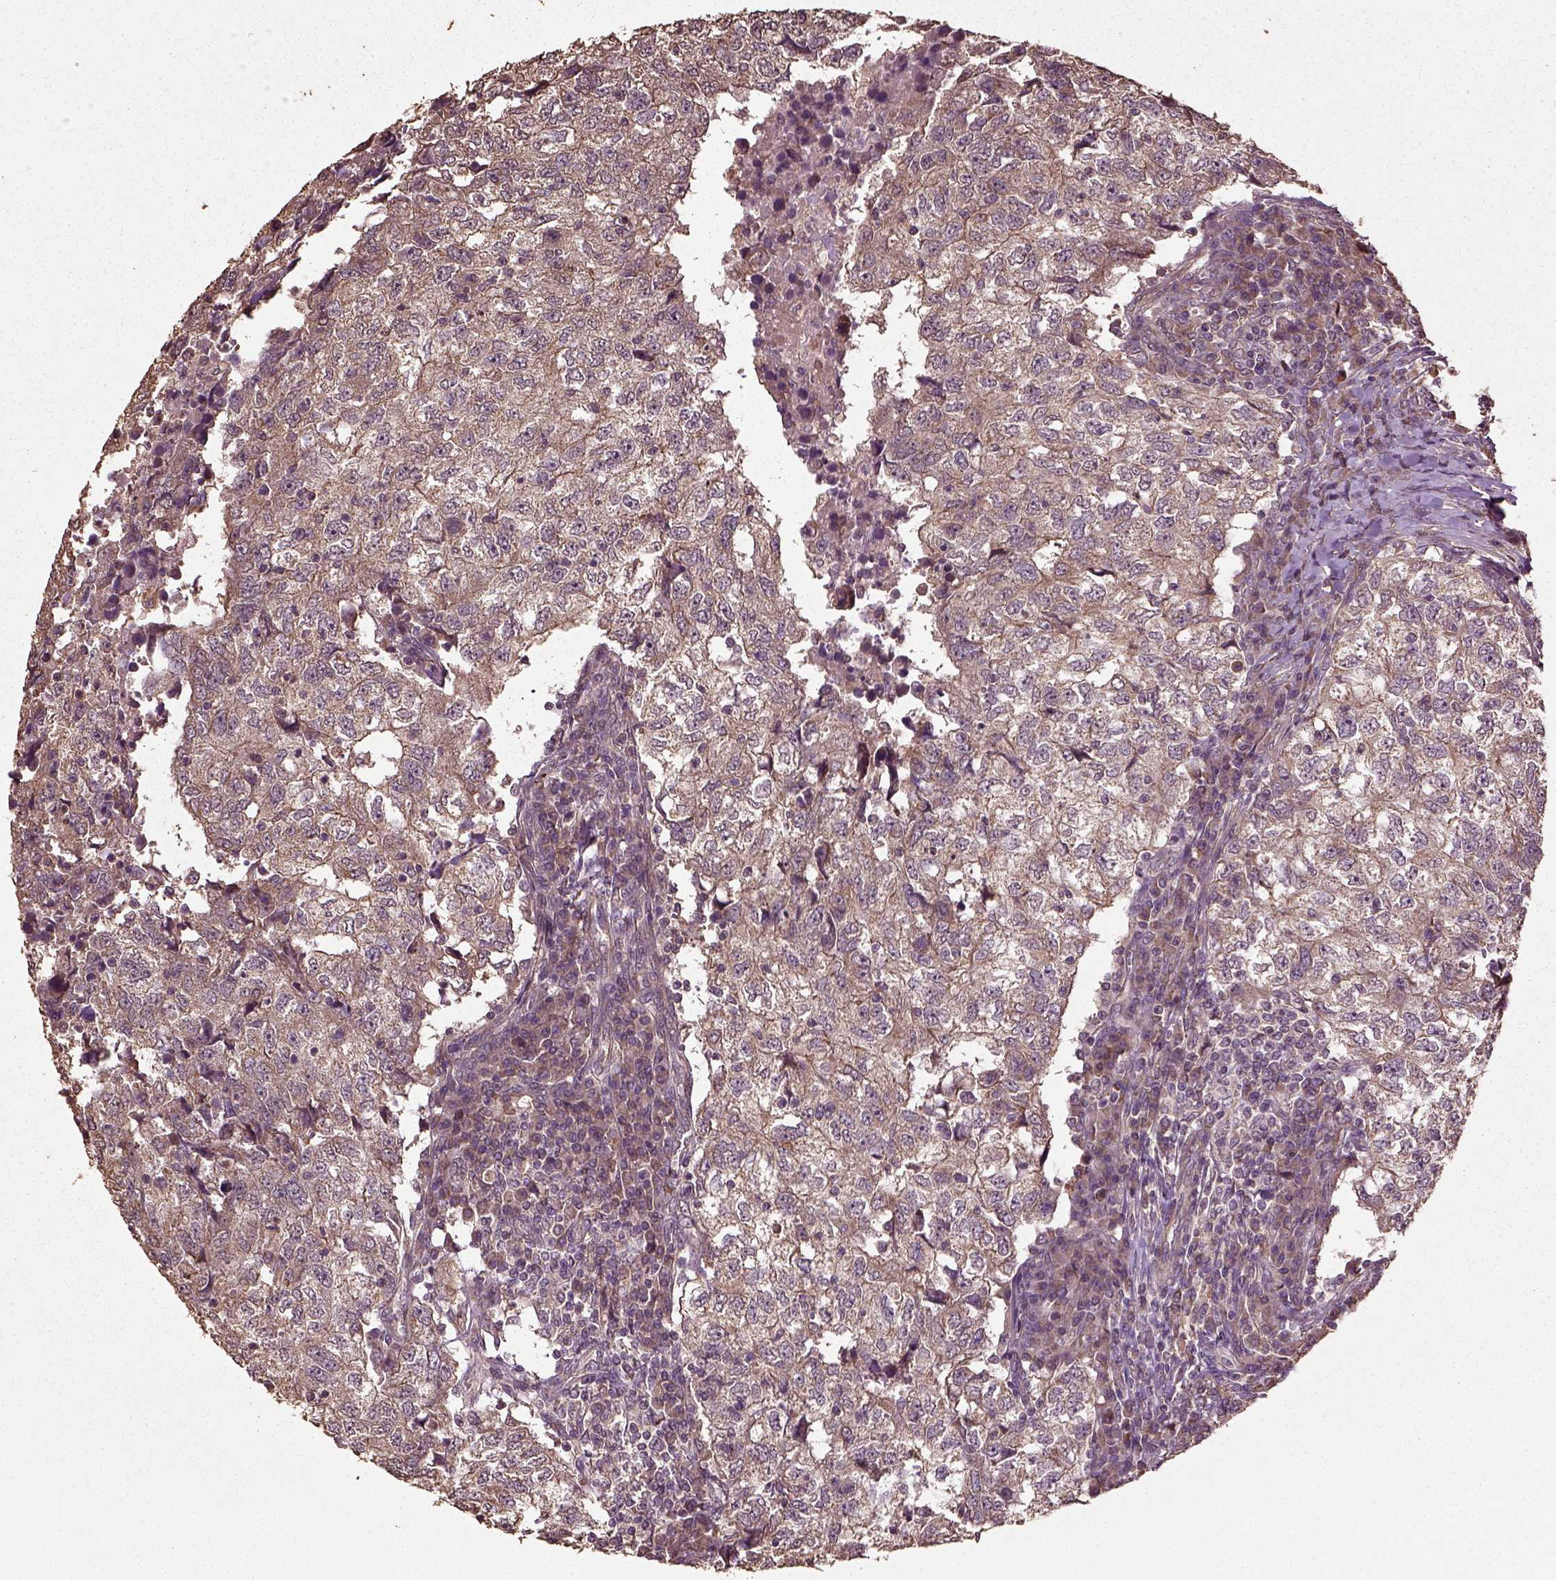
{"staining": {"intensity": "moderate", "quantity": ">75%", "location": "cytoplasmic/membranous"}, "tissue": "breast cancer", "cell_type": "Tumor cells", "image_type": "cancer", "snomed": [{"axis": "morphology", "description": "Duct carcinoma"}, {"axis": "topography", "description": "Breast"}], "caption": "Immunohistochemical staining of intraductal carcinoma (breast) reveals medium levels of moderate cytoplasmic/membranous protein positivity in approximately >75% of tumor cells.", "gene": "ERV3-1", "patient": {"sex": "female", "age": 30}}